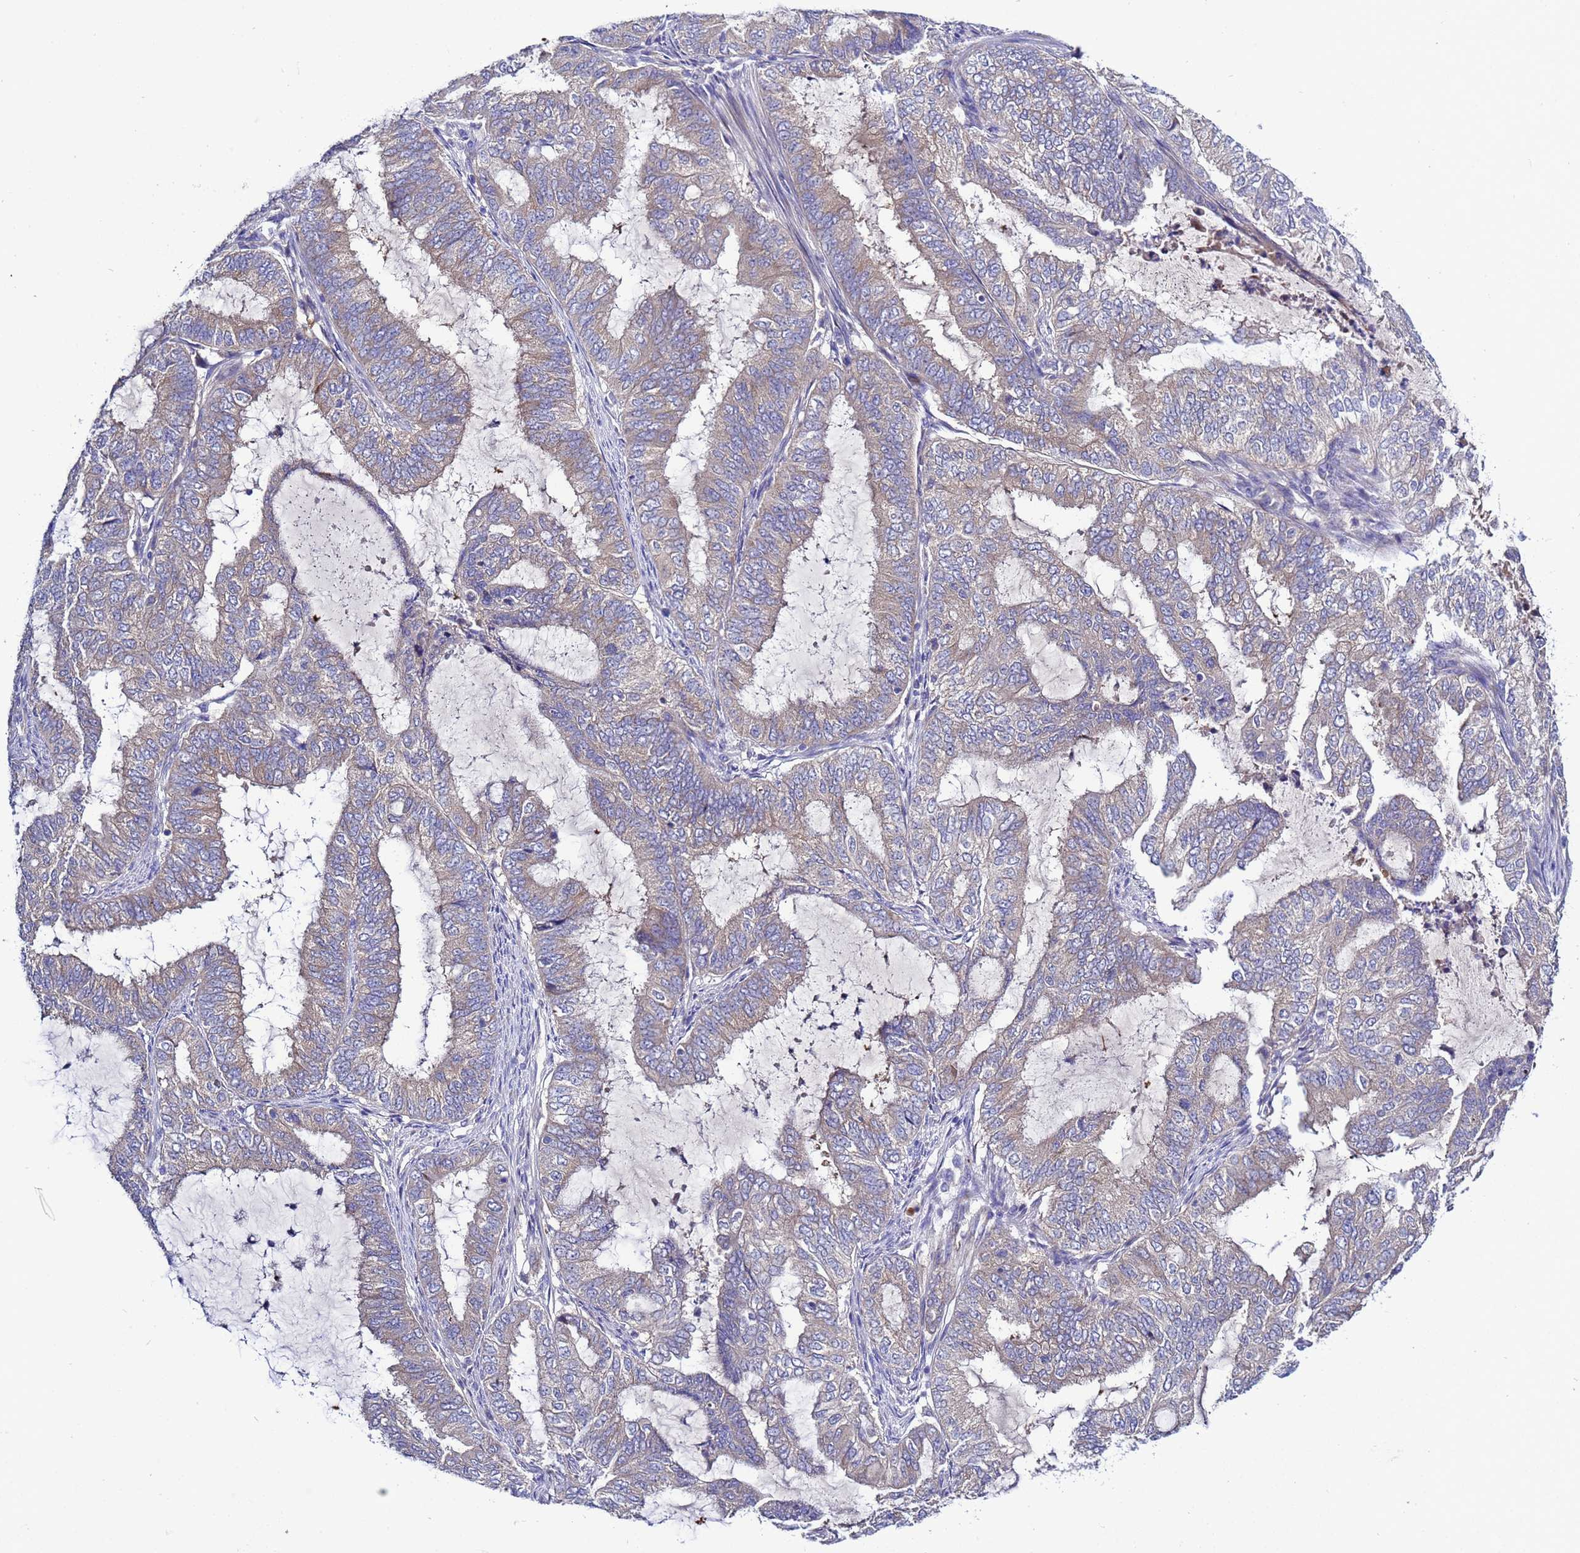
{"staining": {"intensity": "weak", "quantity": "<25%", "location": "cytoplasmic/membranous"}, "tissue": "endometrial cancer", "cell_type": "Tumor cells", "image_type": "cancer", "snomed": [{"axis": "morphology", "description": "Adenocarcinoma, NOS"}, {"axis": "topography", "description": "Endometrium"}], "caption": "The micrograph shows no staining of tumor cells in adenocarcinoma (endometrial).", "gene": "RC3H2", "patient": {"sex": "female", "age": 51}}